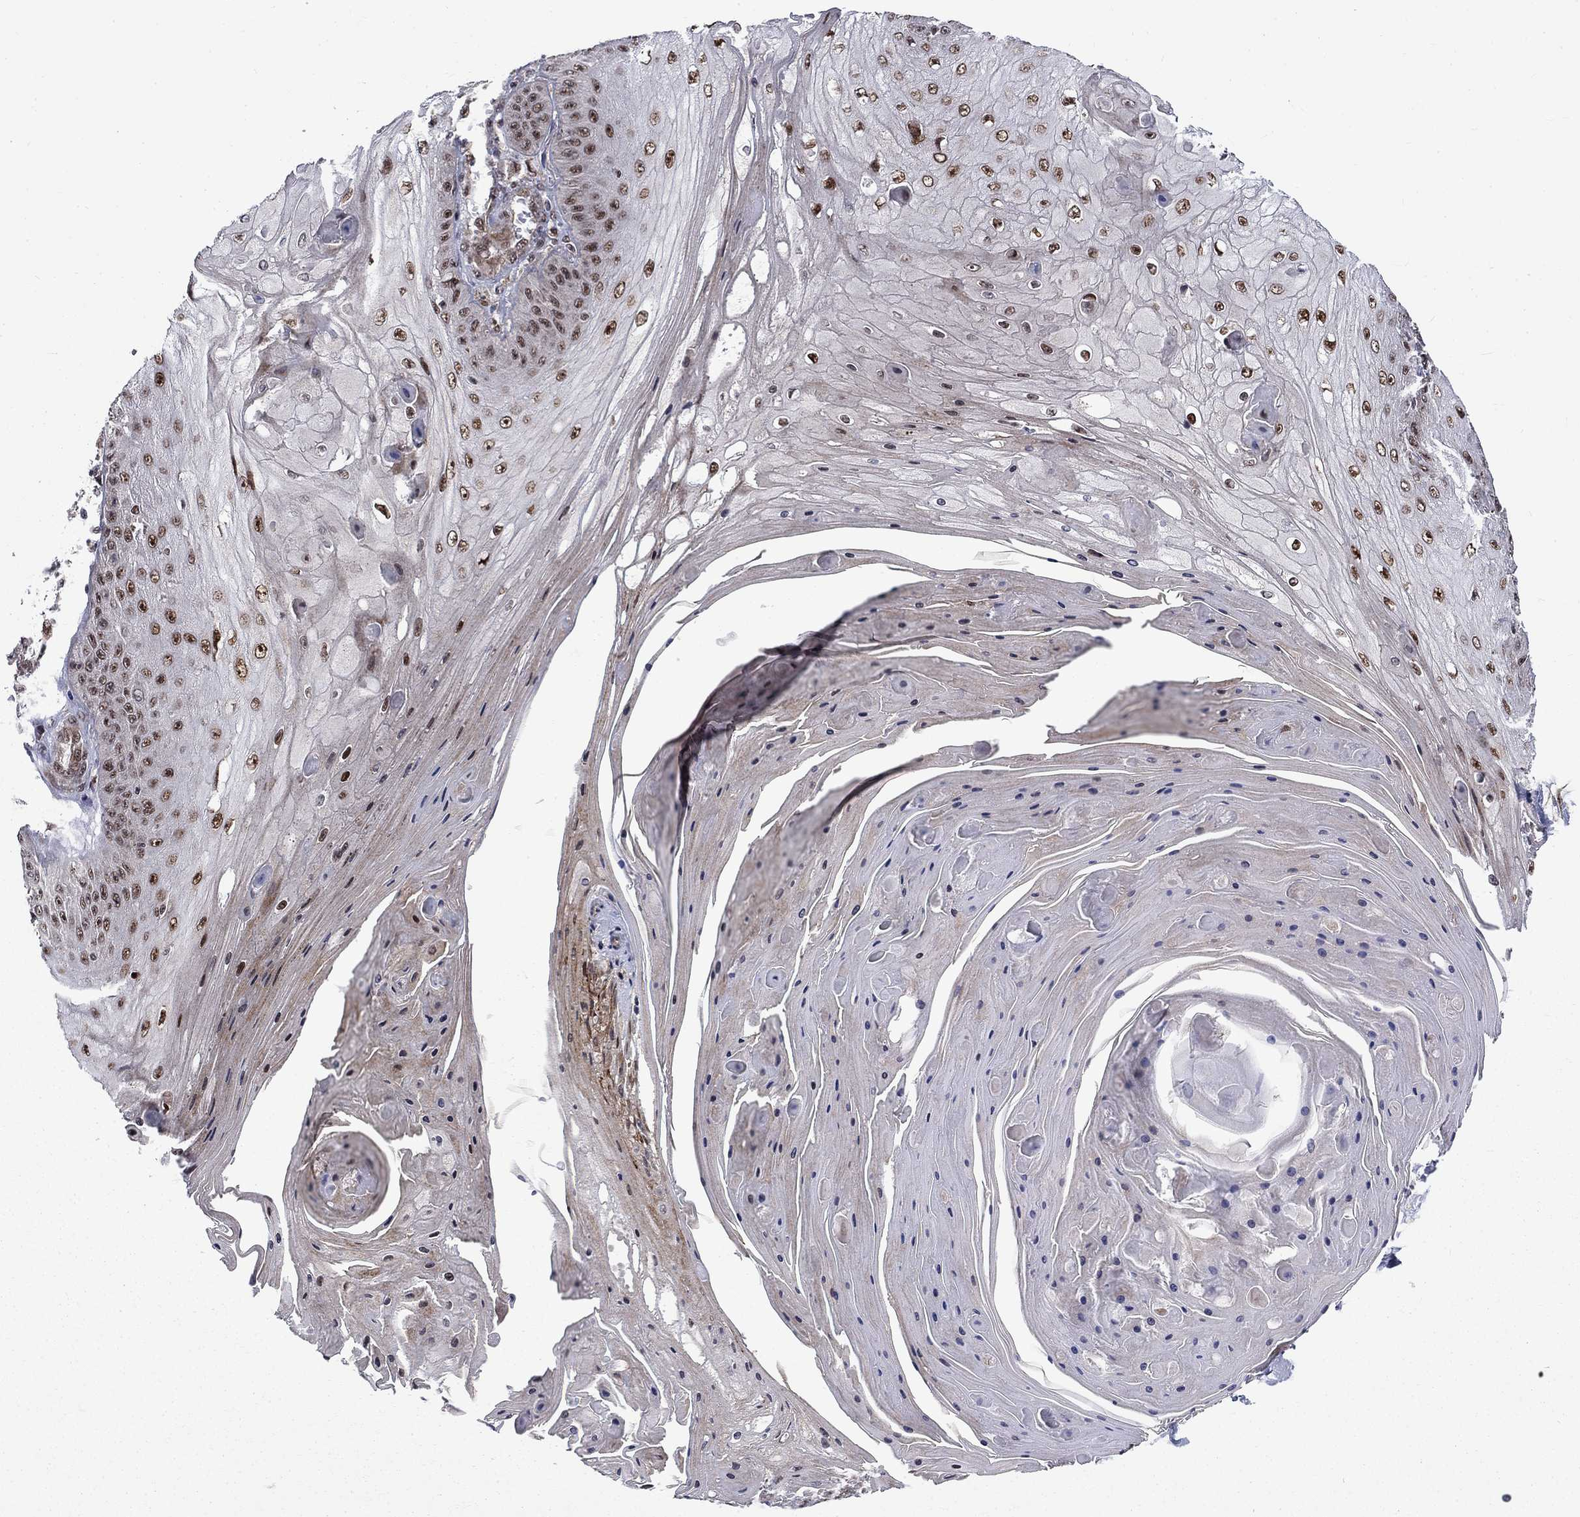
{"staining": {"intensity": "strong", "quantity": "25%-75%", "location": "cytoplasmic/membranous"}, "tissue": "skin cancer", "cell_type": "Tumor cells", "image_type": "cancer", "snomed": [{"axis": "morphology", "description": "Squamous cell carcinoma, NOS"}, {"axis": "topography", "description": "Skin"}], "caption": "Human skin cancer stained for a protein (brown) displays strong cytoplasmic/membranous positive staining in about 25%-75% of tumor cells.", "gene": "KPNA3", "patient": {"sex": "male", "age": 70}}